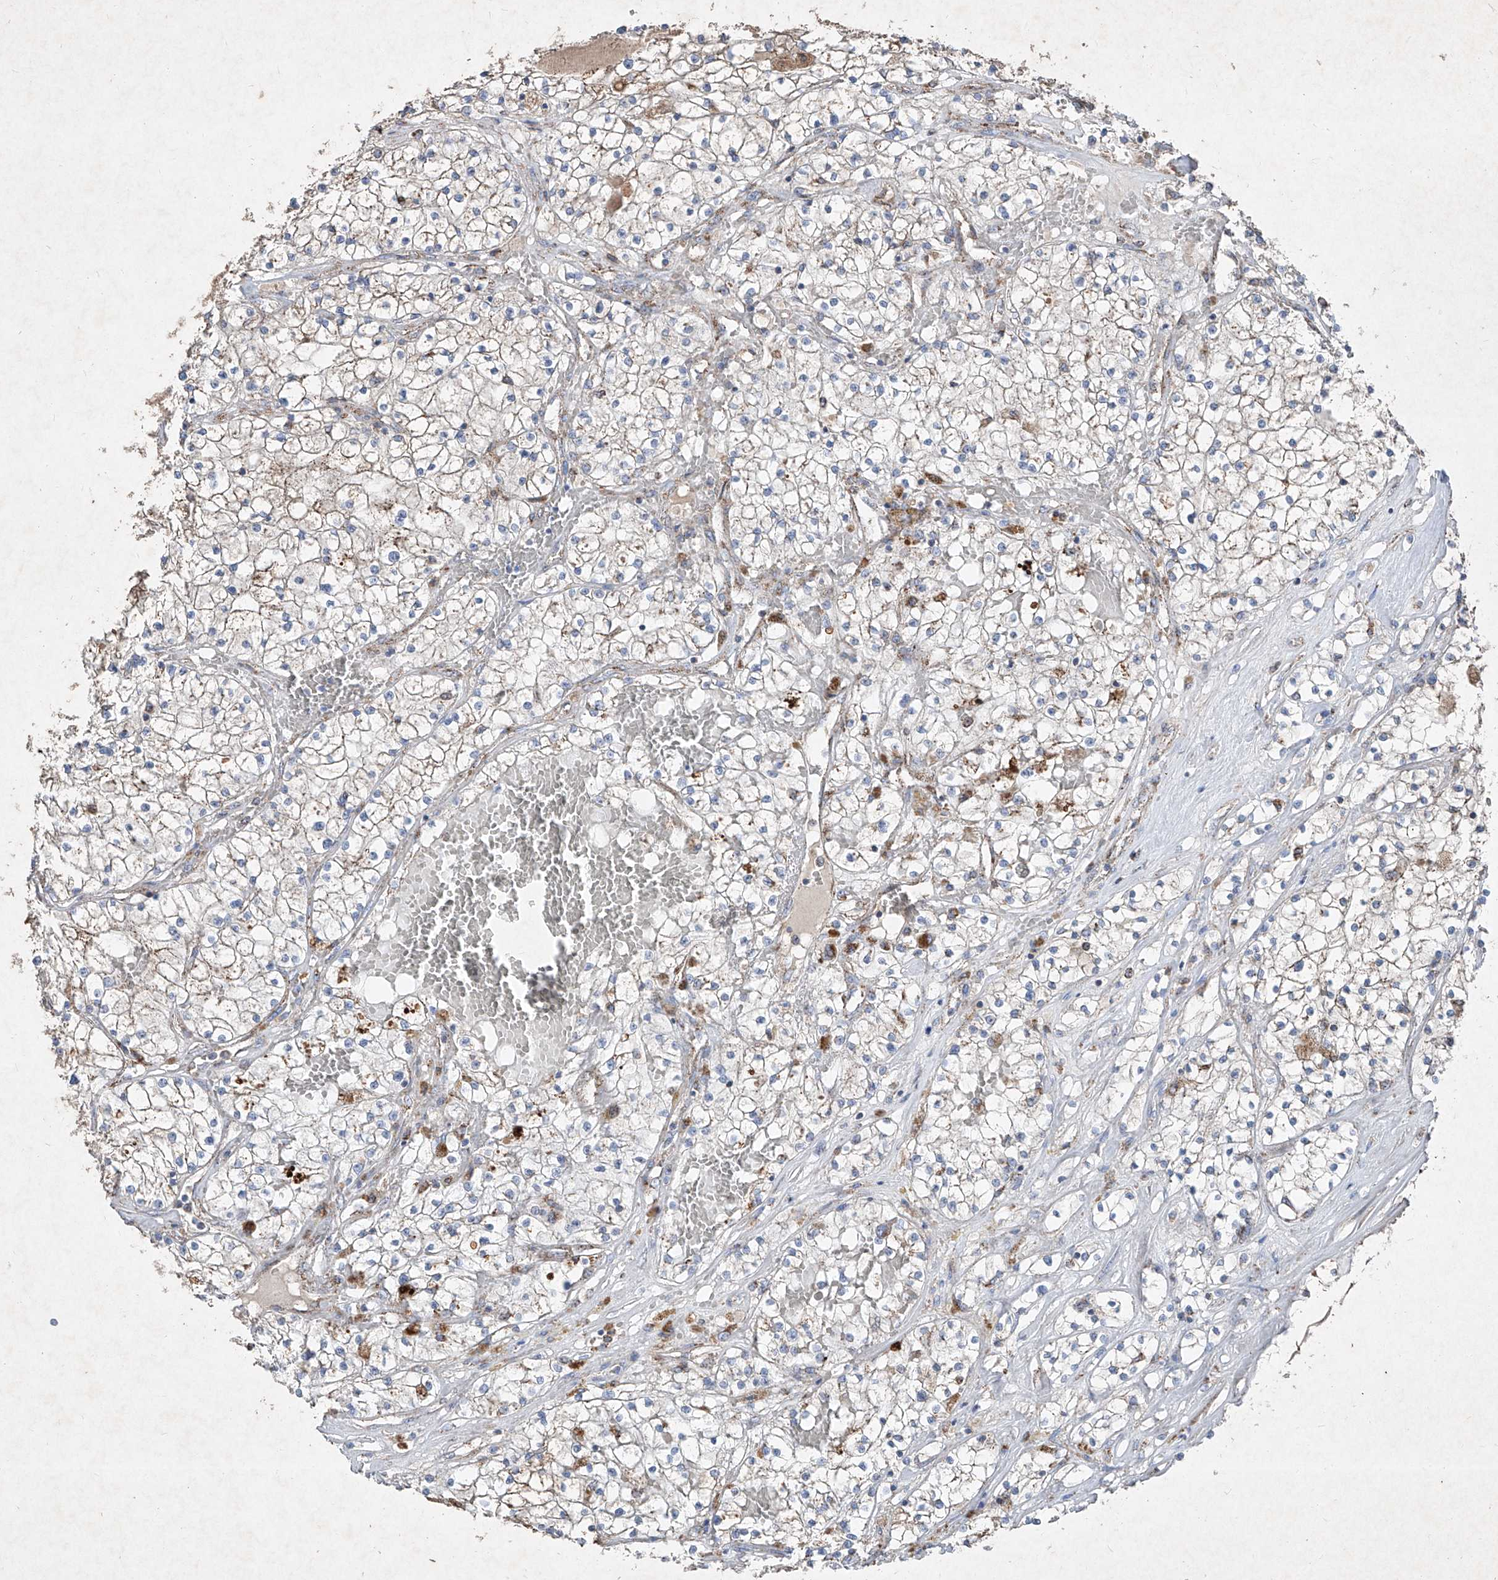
{"staining": {"intensity": "weak", "quantity": "<25%", "location": "cytoplasmic/membranous"}, "tissue": "renal cancer", "cell_type": "Tumor cells", "image_type": "cancer", "snomed": [{"axis": "morphology", "description": "Normal tissue, NOS"}, {"axis": "morphology", "description": "Adenocarcinoma, NOS"}, {"axis": "topography", "description": "Kidney"}], "caption": "Immunohistochemical staining of human renal cancer displays no significant staining in tumor cells.", "gene": "ABCD3", "patient": {"sex": "male", "age": 68}}